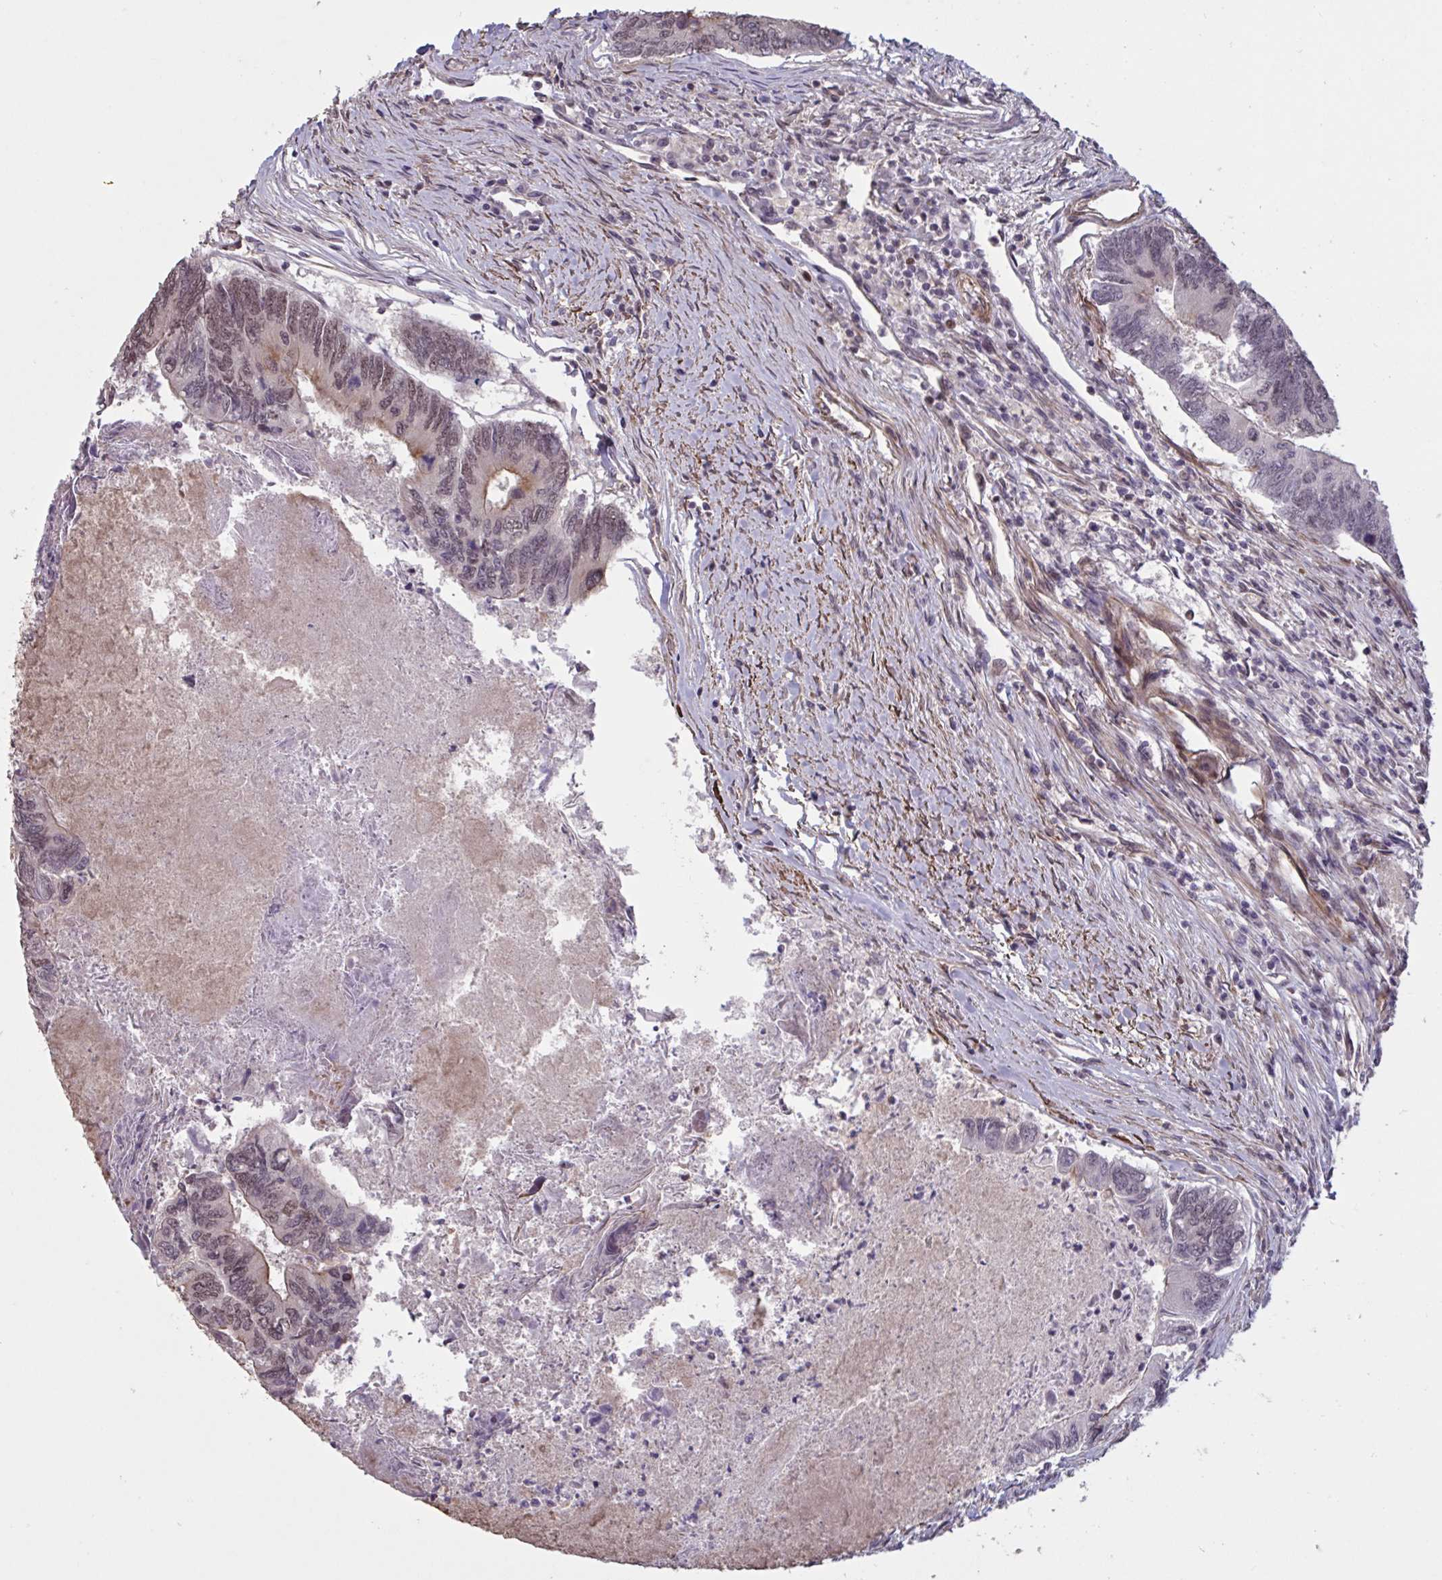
{"staining": {"intensity": "moderate", "quantity": "25%-75%", "location": "nuclear"}, "tissue": "colorectal cancer", "cell_type": "Tumor cells", "image_type": "cancer", "snomed": [{"axis": "morphology", "description": "Adenocarcinoma, NOS"}, {"axis": "topography", "description": "Colon"}], "caption": "Protein positivity by immunohistochemistry (IHC) displays moderate nuclear positivity in about 25%-75% of tumor cells in colorectal cancer (adenocarcinoma).", "gene": "IPO5", "patient": {"sex": "female", "age": 67}}